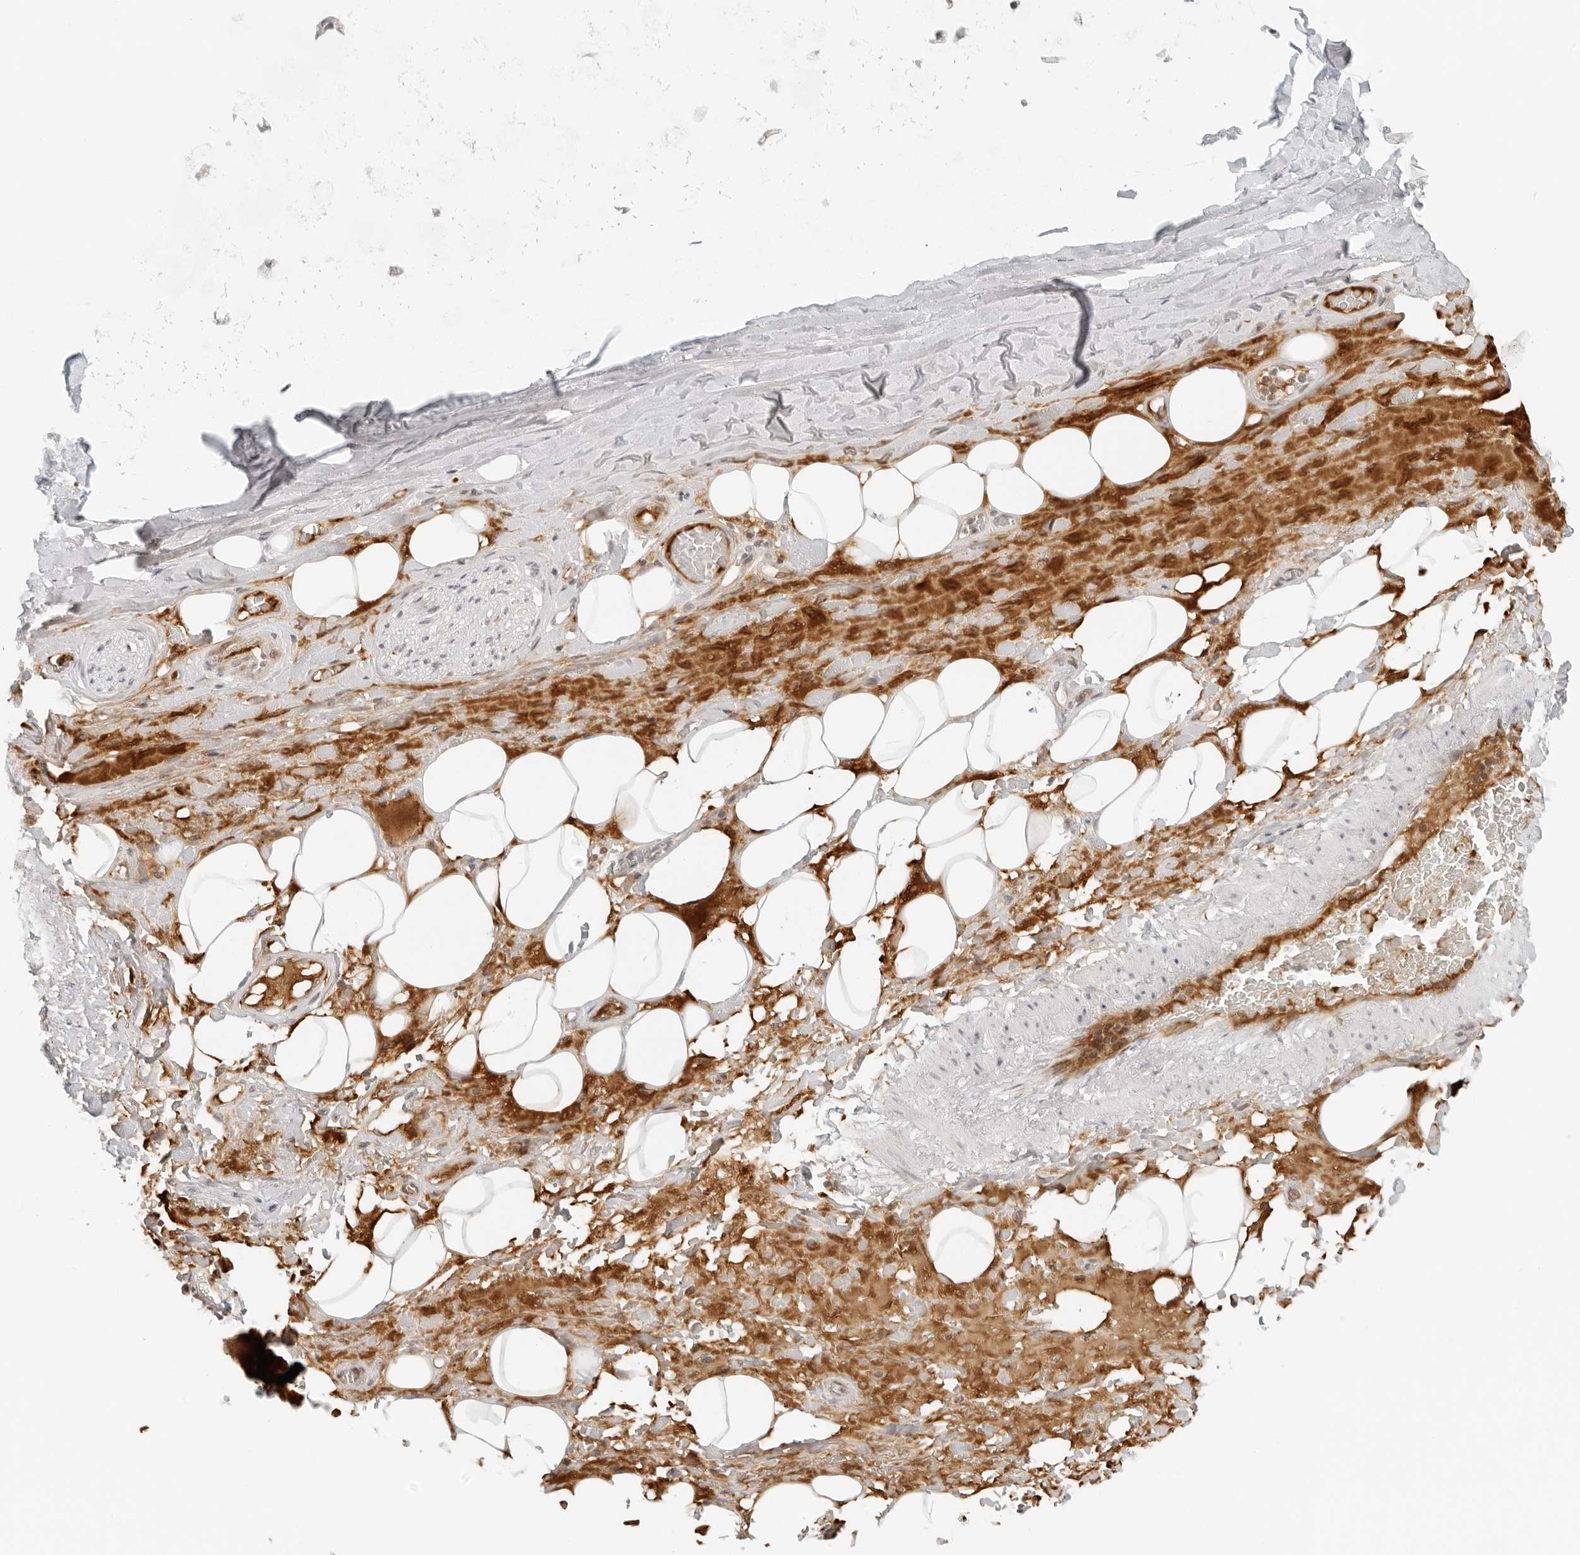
{"staining": {"intensity": "negative", "quantity": "none", "location": "none"}, "tissue": "adipose tissue", "cell_type": "Adipocytes", "image_type": "normal", "snomed": [{"axis": "morphology", "description": "Normal tissue, NOS"}, {"axis": "topography", "description": "Cartilage tissue"}], "caption": "Adipose tissue stained for a protein using immunohistochemistry (IHC) reveals no staining adipocytes.", "gene": "ZNF678", "patient": {"sex": "female", "age": 63}}